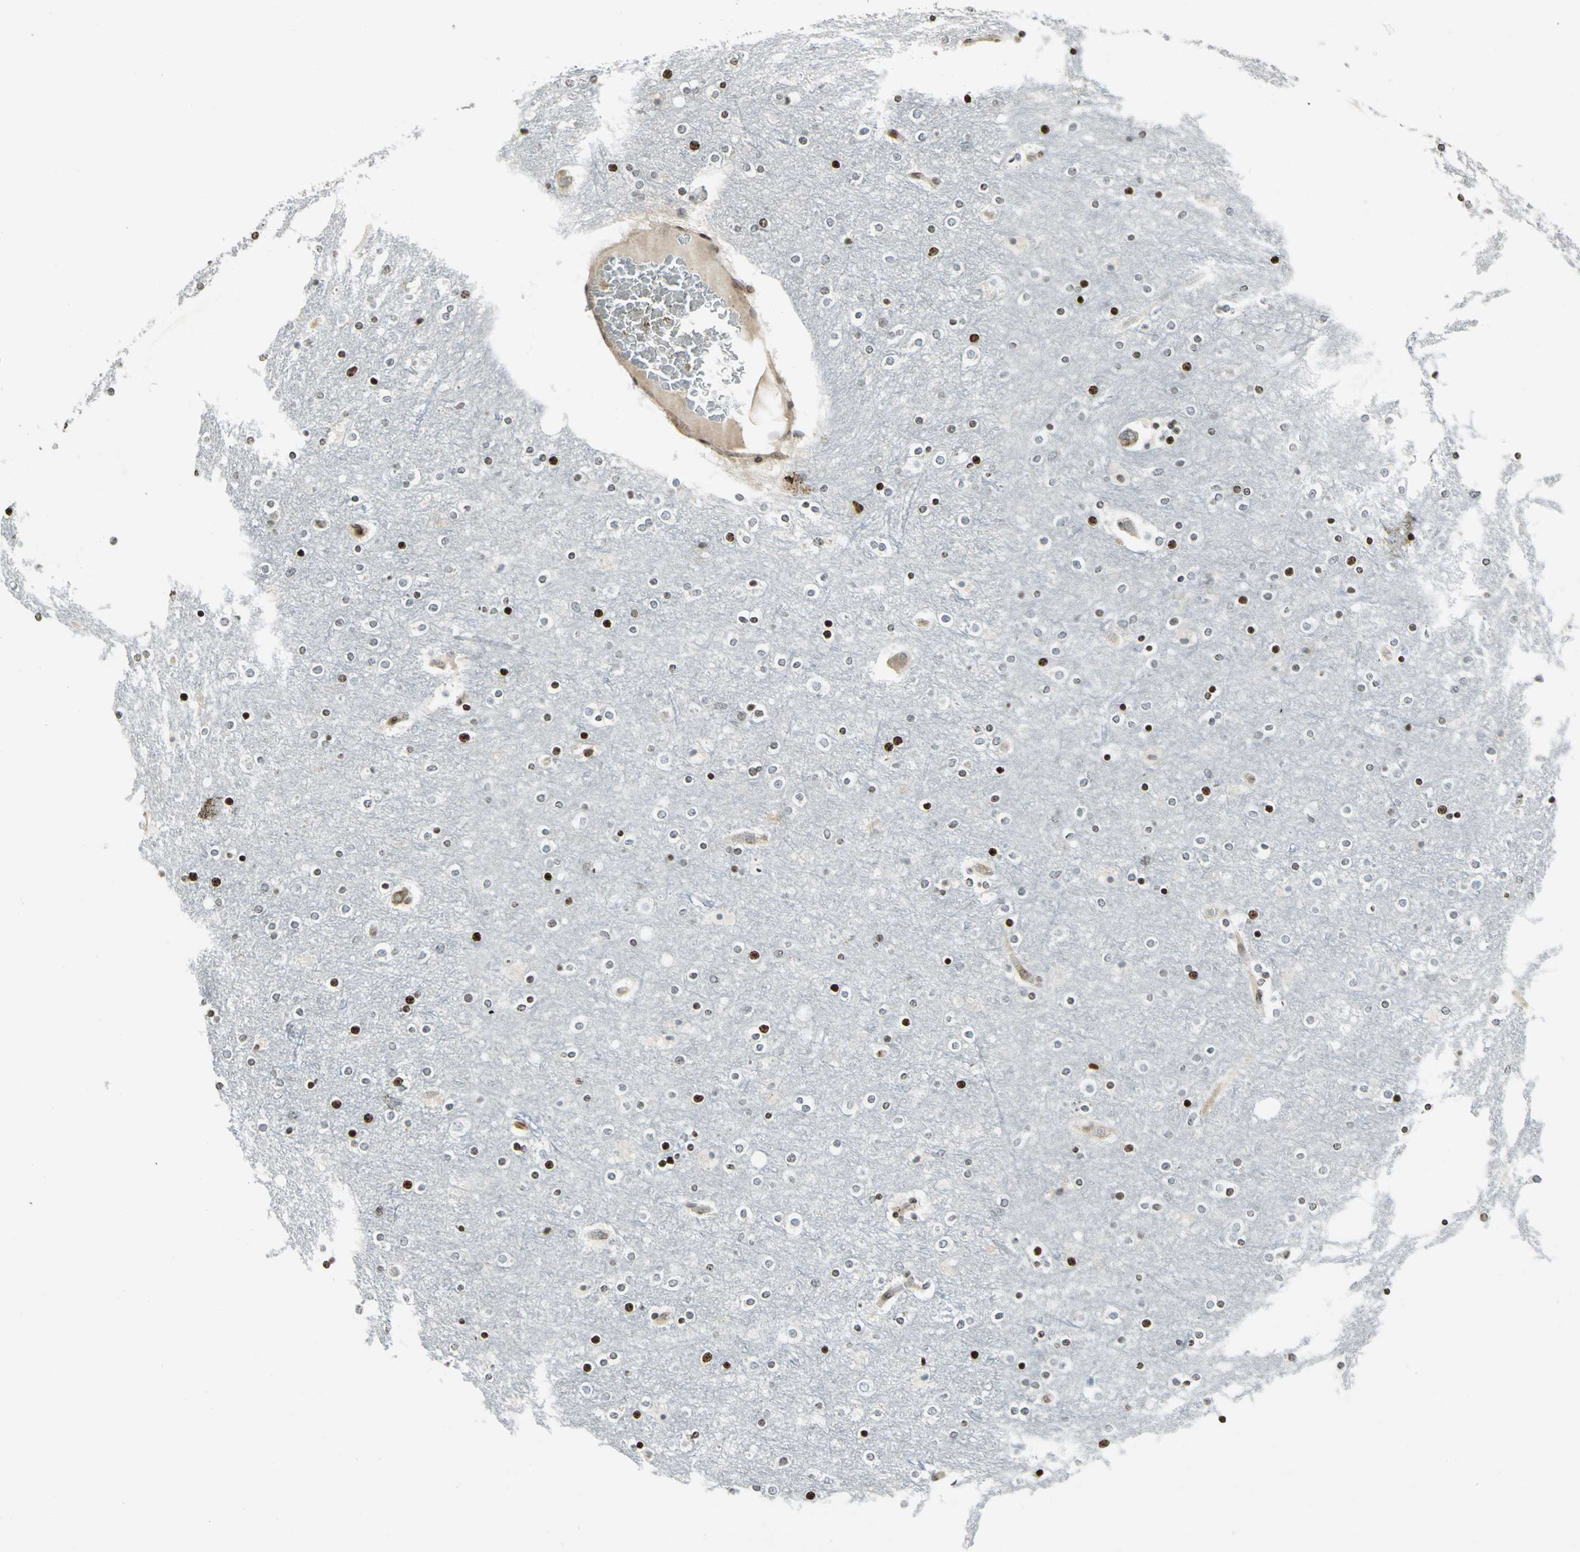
{"staining": {"intensity": "moderate", "quantity": ">75%", "location": "cytoplasmic/membranous,nuclear"}, "tissue": "cerebral cortex", "cell_type": "Endothelial cells", "image_type": "normal", "snomed": [{"axis": "morphology", "description": "Normal tissue, NOS"}, {"axis": "topography", "description": "Cerebral cortex"}], "caption": "Immunohistochemical staining of unremarkable human cerebral cortex demonstrates >75% levels of moderate cytoplasmic/membranous,nuclear protein staining in approximately >75% of endothelial cells. (DAB IHC with brightfield microscopy, high magnification).", "gene": "LGALS3", "patient": {"sex": "female", "age": 54}}